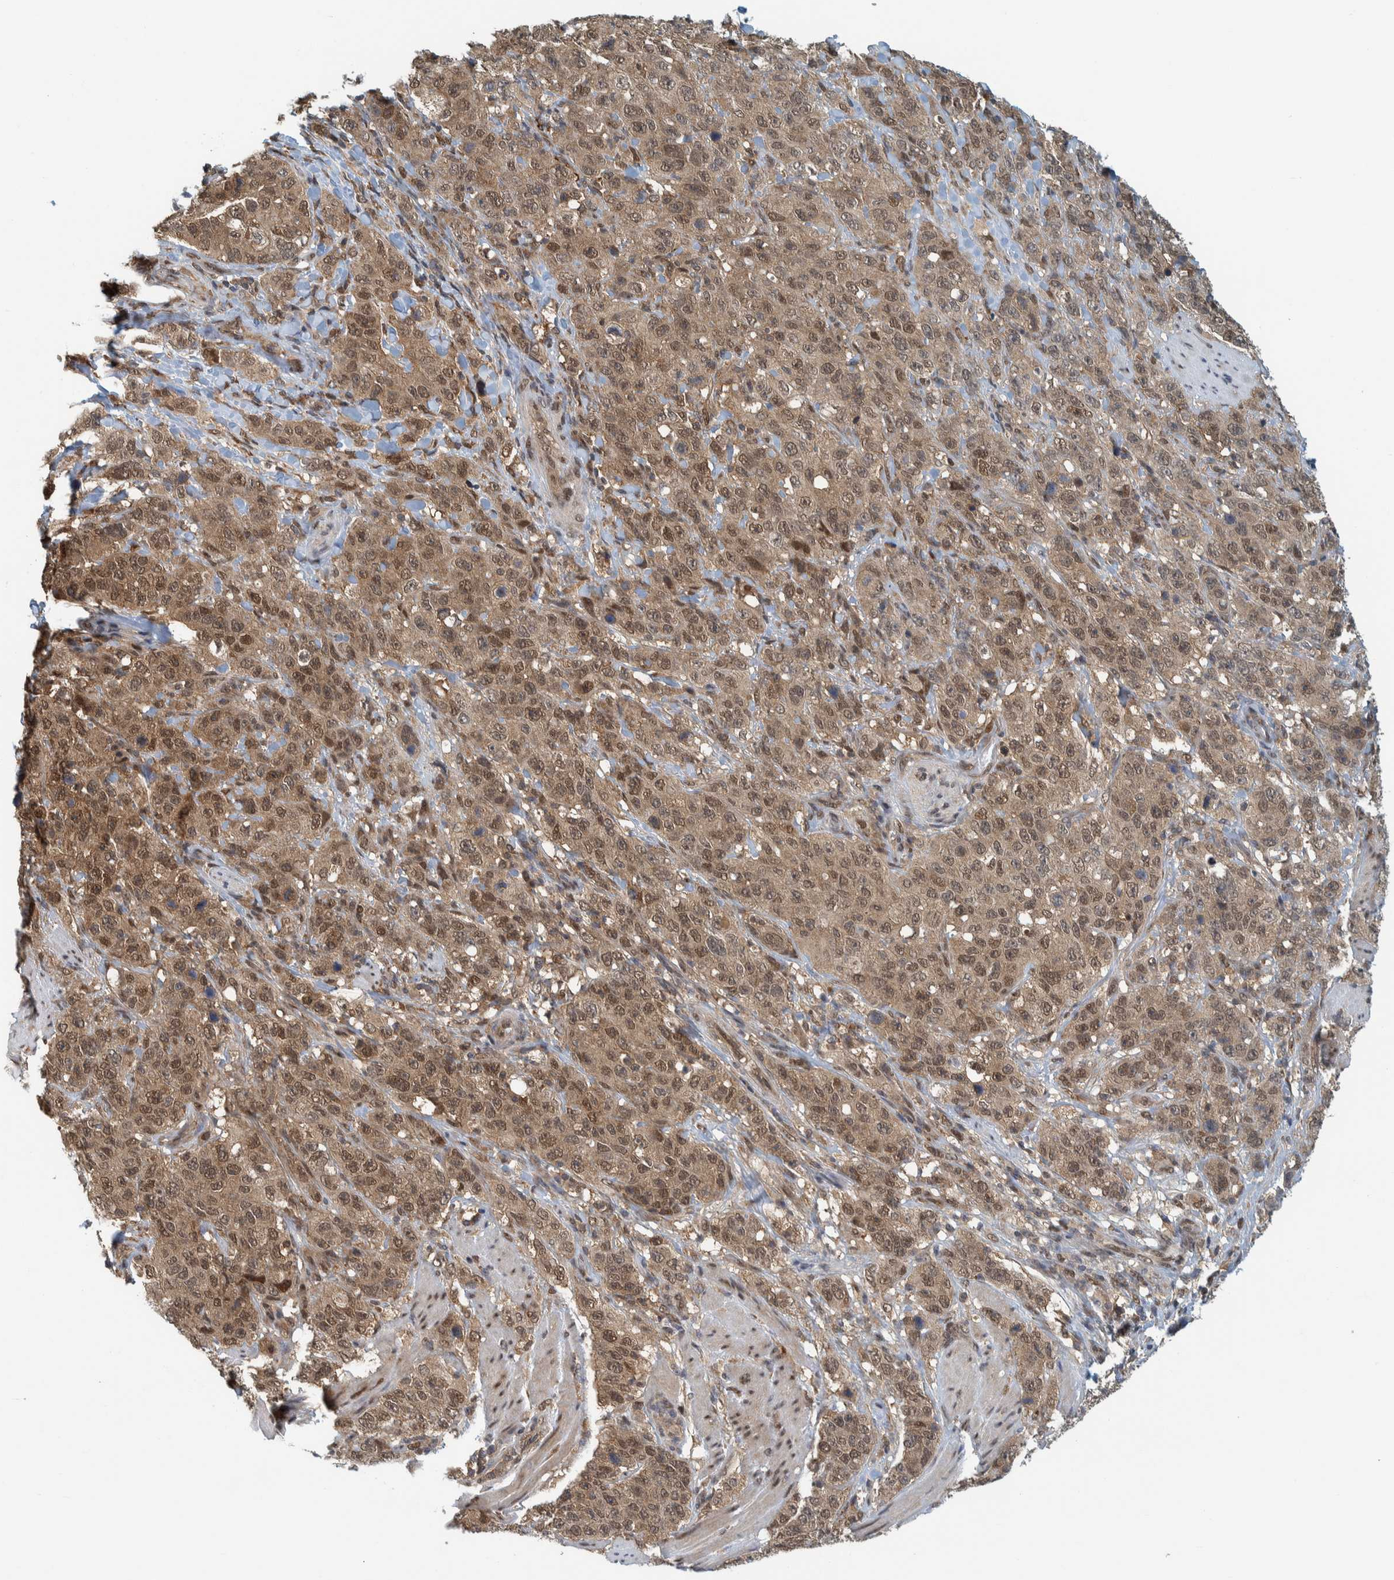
{"staining": {"intensity": "moderate", "quantity": ">75%", "location": "cytoplasmic/membranous,nuclear"}, "tissue": "stomach cancer", "cell_type": "Tumor cells", "image_type": "cancer", "snomed": [{"axis": "morphology", "description": "Adenocarcinoma, NOS"}, {"axis": "topography", "description": "Stomach"}], "caption": "There is medium levels of moderate cytoplasmic/membranous and nuclear expression in tumor cells of adenocarcinoma (stomach), as demonstrated by immunohistochemical staining (brown color).", "gene": "COPS3", "patient": {"sex": "male", "age": 48}}